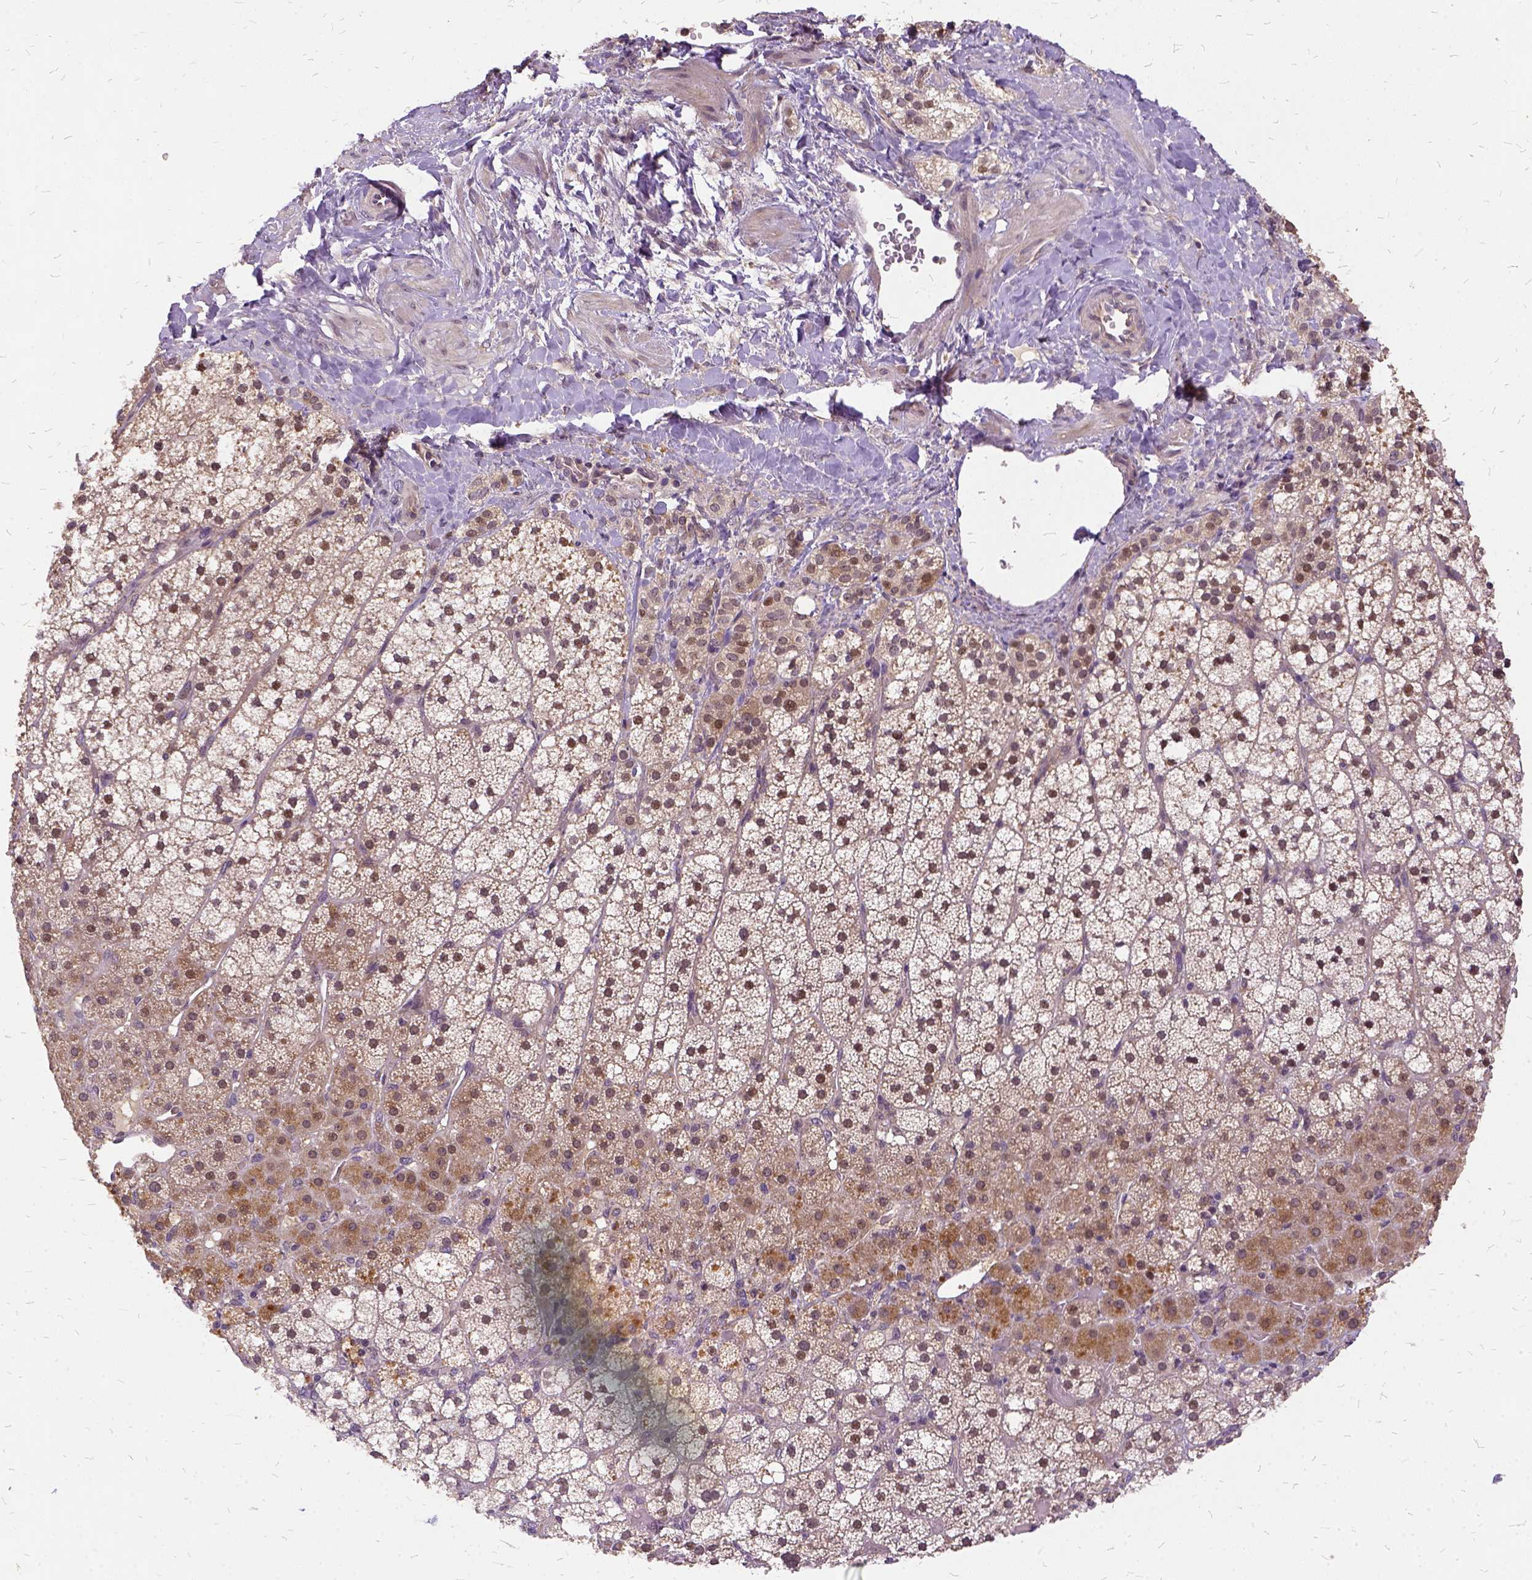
{"staining": {"intensity": "moderate", "quantity": ">75%", "location": "cytoplasmic/membranous,nuclear"}, "tissue": "adrenal gland", "cell_type": "Glandular cells", "image_type": "normal", "snomed": [{"axis": "morphology", "description": "Normal tissue, NOS"}, {"axis": "topography", "description": "Adrenal gland"}], "caption": "Moderate cytoplasmic/membranous,nuclear staining is identified in approximately >75% of glandular cells in normal adrenal gland.", "gene": "ILRUN", "patient": {"sex": "male", "age": 53}}